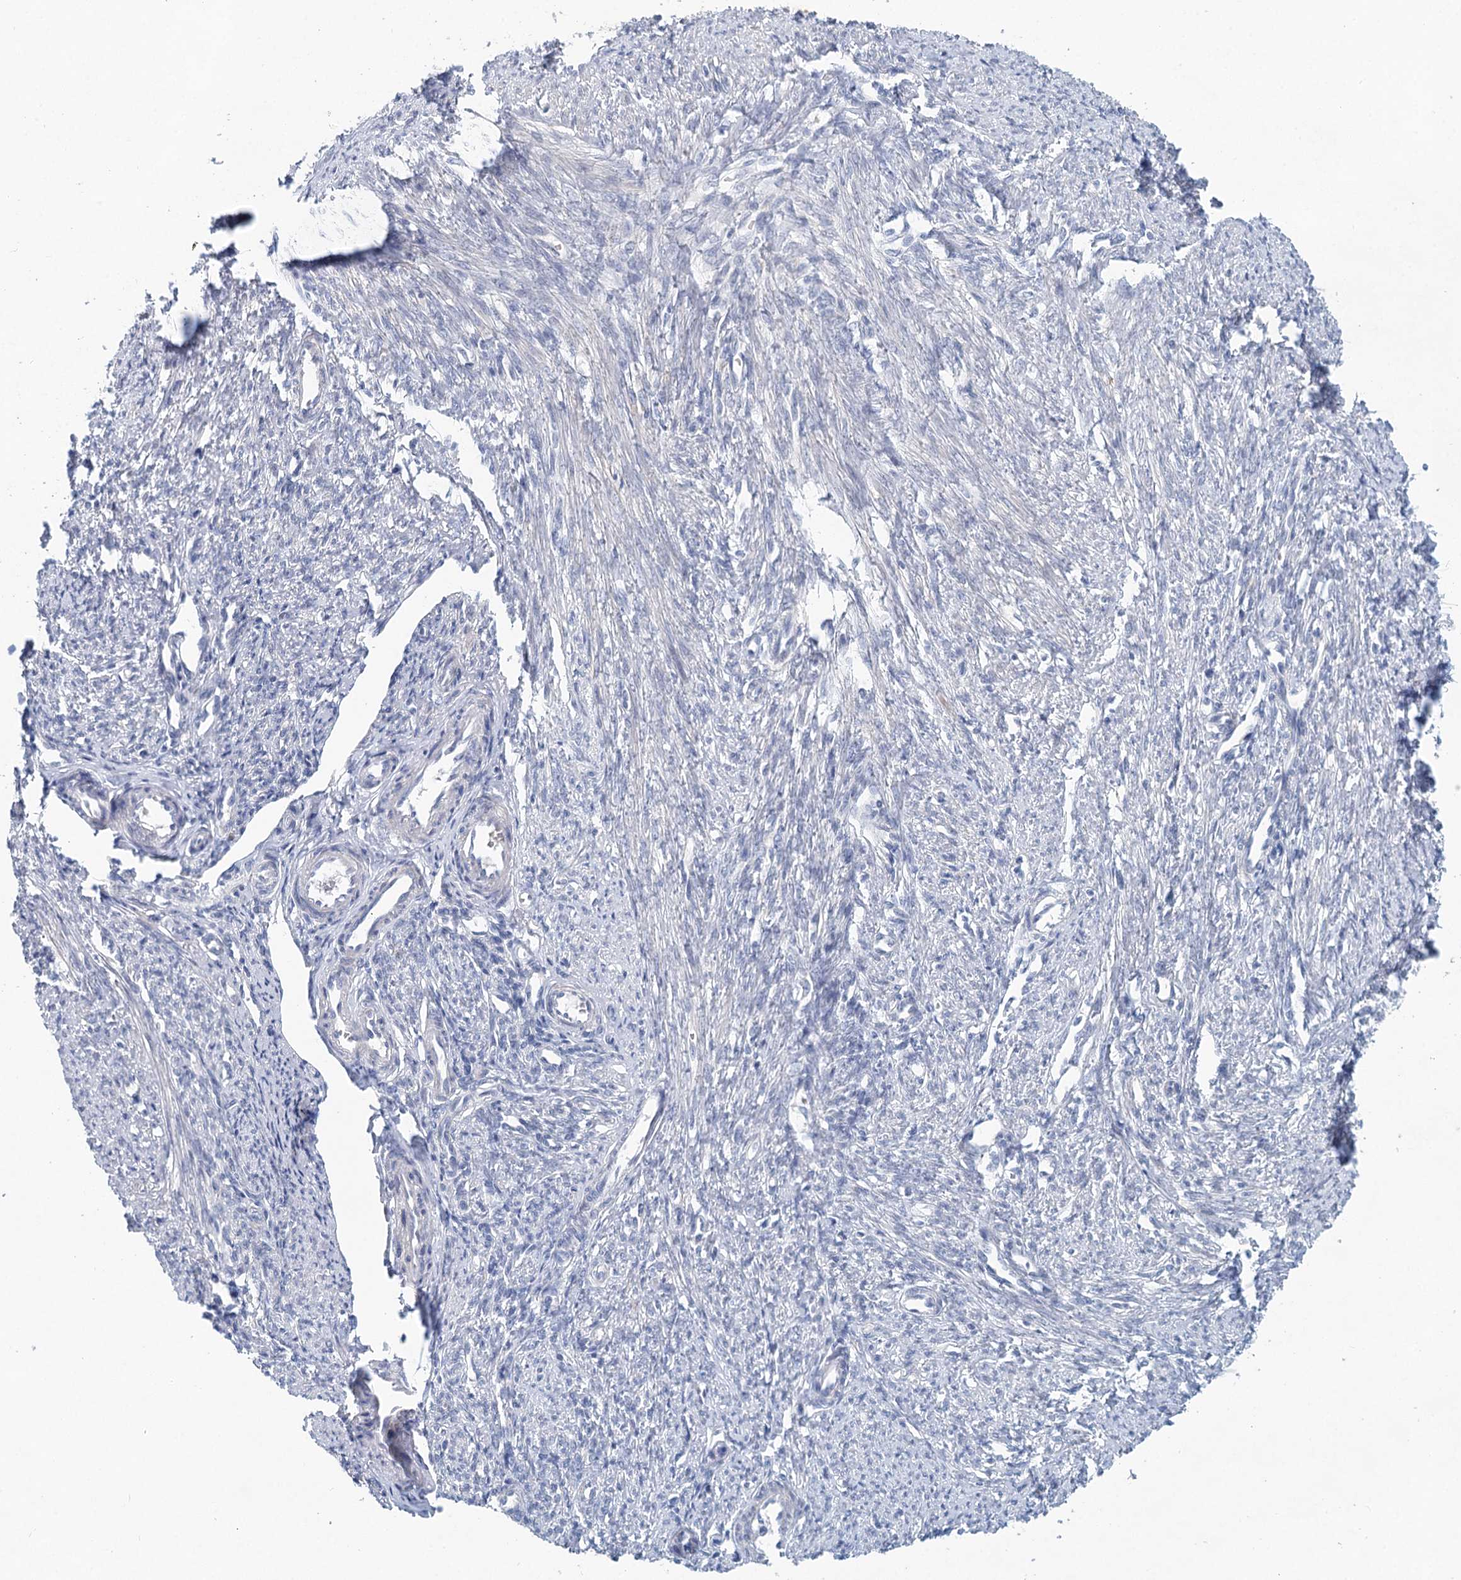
{"staining": {"intensity": "weak", "quantity": "25%-75%", "location": "cytoplasmic/membranous"}, "tissue": "smooth muscle", "cell_type": "Smooth muscle cells", "image_type": "normal", "snomed": [{"axis": "morphology", "description": "Normal tissue, NOS"}, {"axis": "topography", "description": "Smooth muscle"}, {"axis": "topography", "description": "Uterus"}], "caption": "Smooth muscle cells demonstrate low levels of weak cytoplasmic/membranous expression in approximately 25%-75% of cells in normal human smooth muscle. (brown staining indicates protein expression, while blue staining denotes nuclei).", "gene": "BLTP1", "patient": {"sex": "female", "age": 59}}